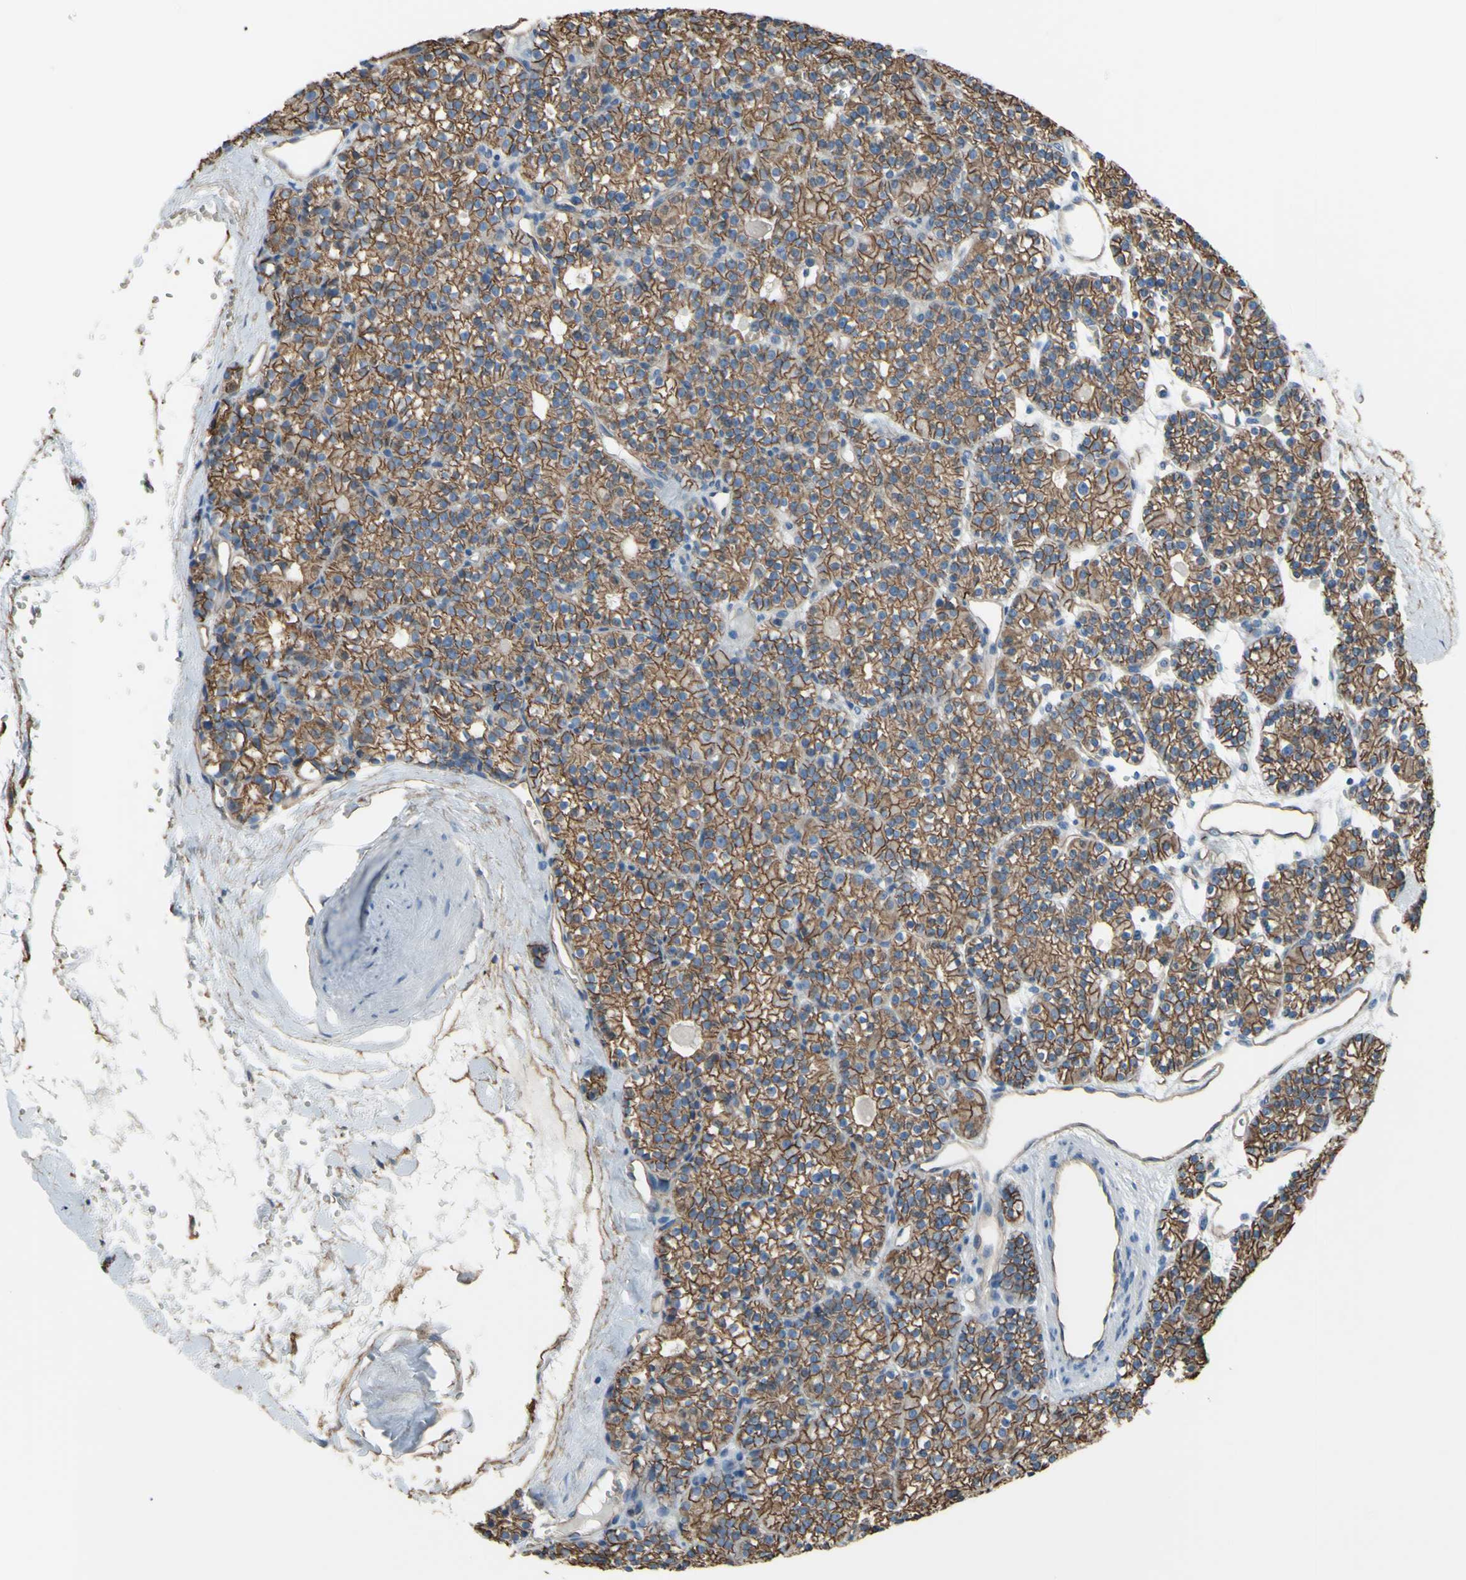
{"staining": {"intensity": "strong", "quantity": ">75%", "location": "cytoplasmic/membranous"}, "tissue": "parathyroid gland", "cell_type": "Glandular cells", "image_type": "normal", "snomed": [{"axis": "morphology", "description": "Normal tissue, NOS"}, {"axis": "topography", "description": "Parathyroid gland"}], "caption": "Glandular cells demonstrate high levels of strong cytoplasmic/membranous positivity in about >75% of cells in normal parathyroid gland. (DAB (3,3'-diaminobenzidine) = brown stain, brightfield microscopy at high magnification).", "gene": "TPBG", "patient": {"sex": "female", "age": 64}}